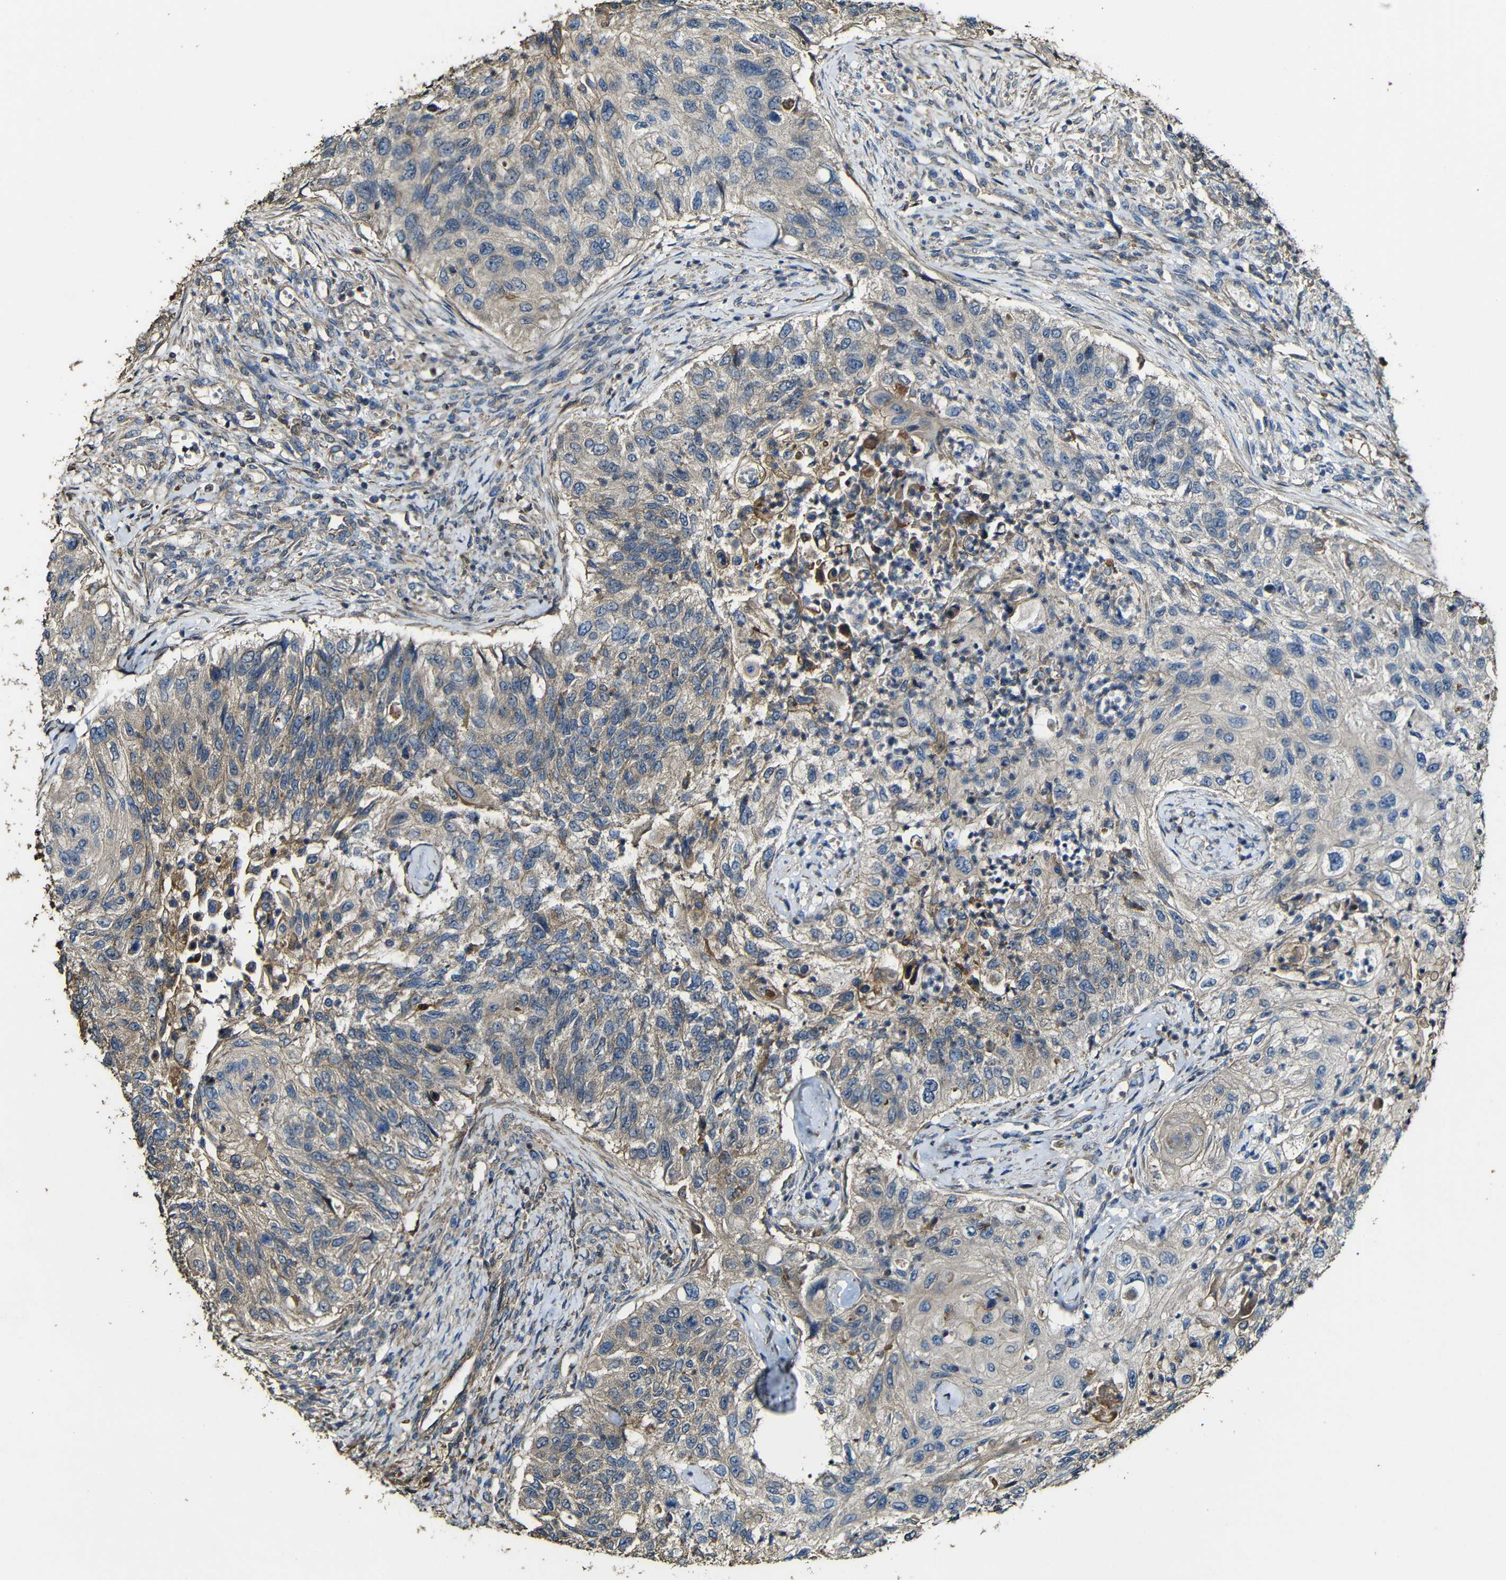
{"staining": {"intensity": "weak", "quantity": ">75%", "location": "cytoplasmic/membranous"}, "tissue": "urothelial cancer", "cell_type": "Tumor cells", "image_type": "cancer", "snomed": [{"axis": "morphology", "description": "Urothelial carcinoma, High grade"}, {"axis": "topography", "description": "Urinary bladder"}], "caption": "Urothelial carcinoma (high-grade) stained with a protein marker displays weak staining in tumor cells.", "gene": "CASP8", "patient": {"sex": "female", "age": 60}}